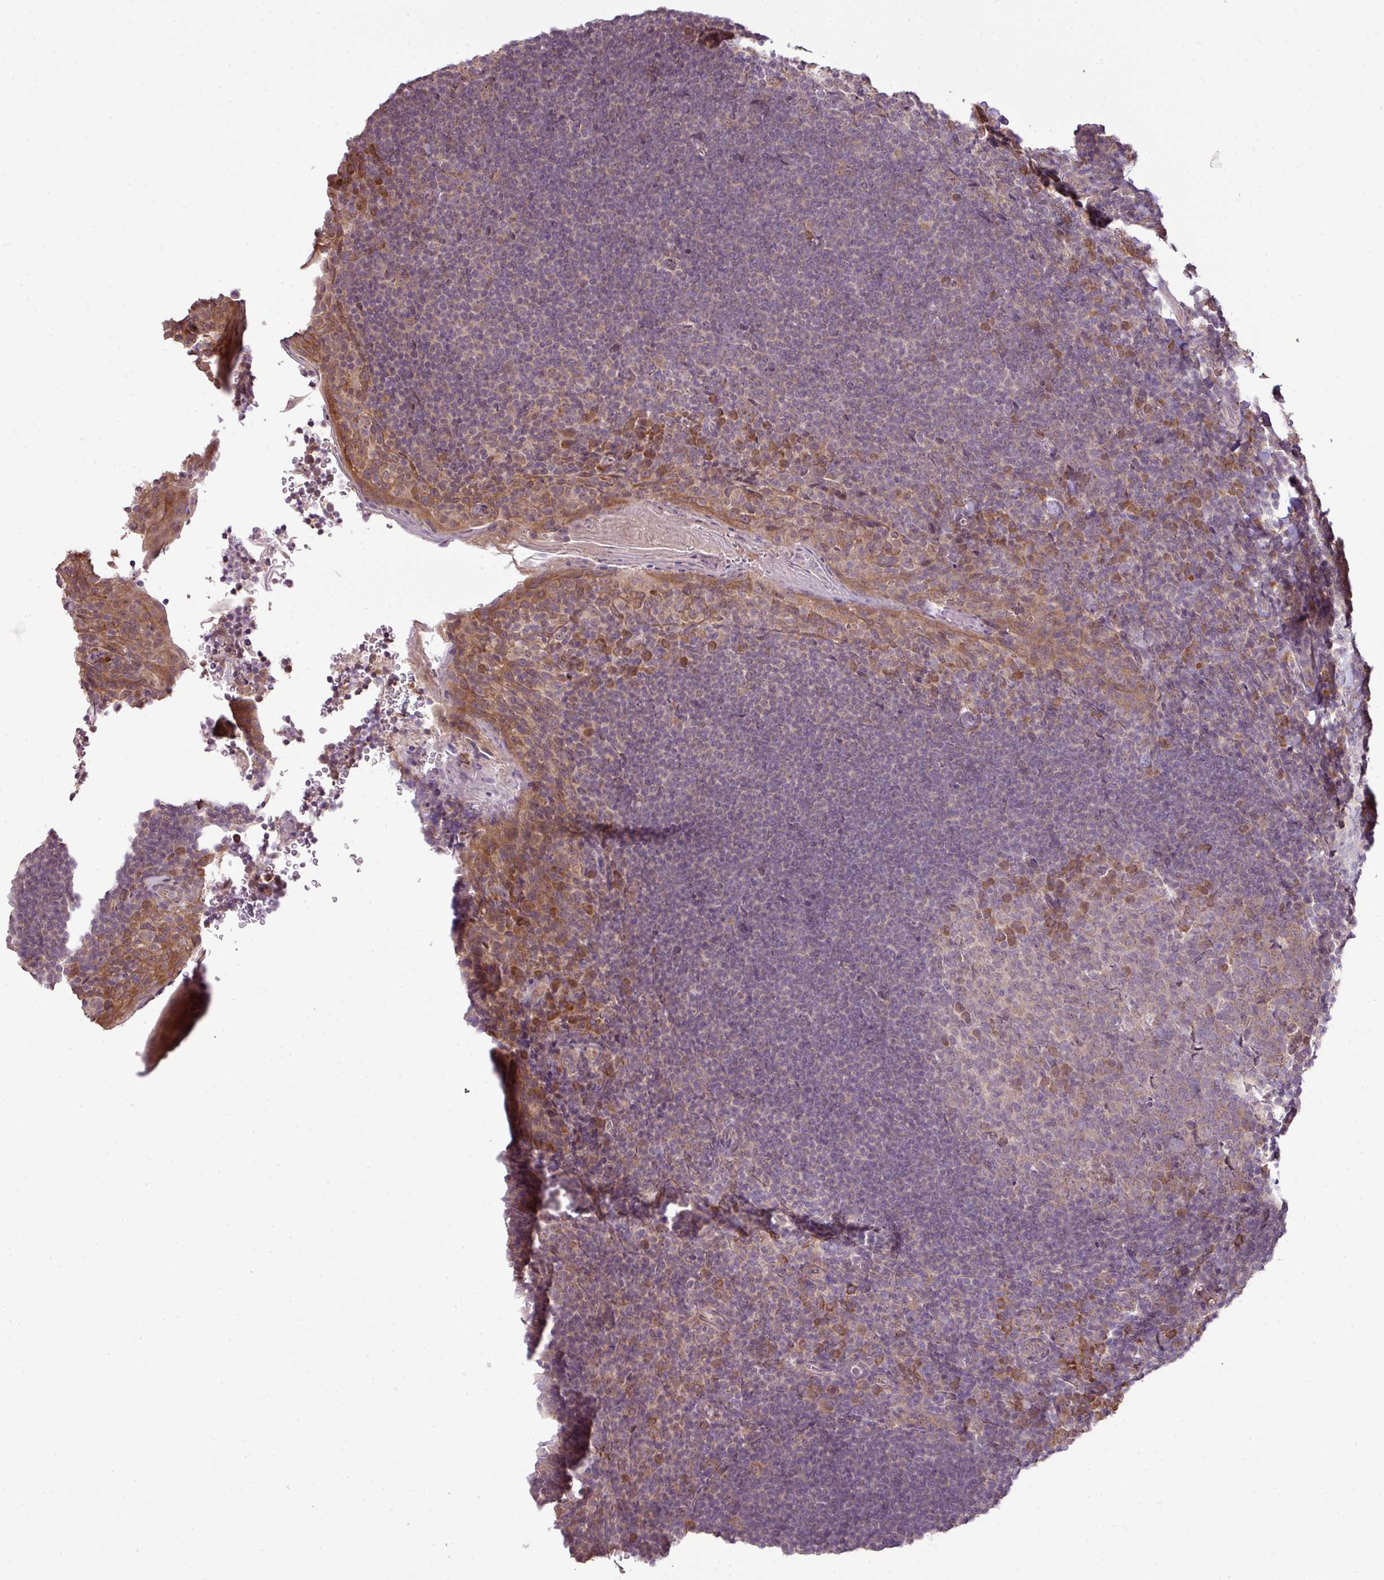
{"staining": {"intensity": "moderate", "quantity": "<25%", "location": "cytoplasmic/membranous"}, "tissue": "tonsil", "cell_type": "Germinal center cells", "image_type": "normal", "snomed": [{"axis": "morphology", "description": "Normal tissue, NOS"}, {"axis": "topography", "description": "Tonsil"}], "caption": "IHC micrograph of benign human tonsil stained for a protein (brown), which shows low levels of moderate cytoplasmic/membranous staining in approximately <25% of germinal center cells.", "gene": "DNAAF4", "patient": {"sex": "male", "age": 27}}